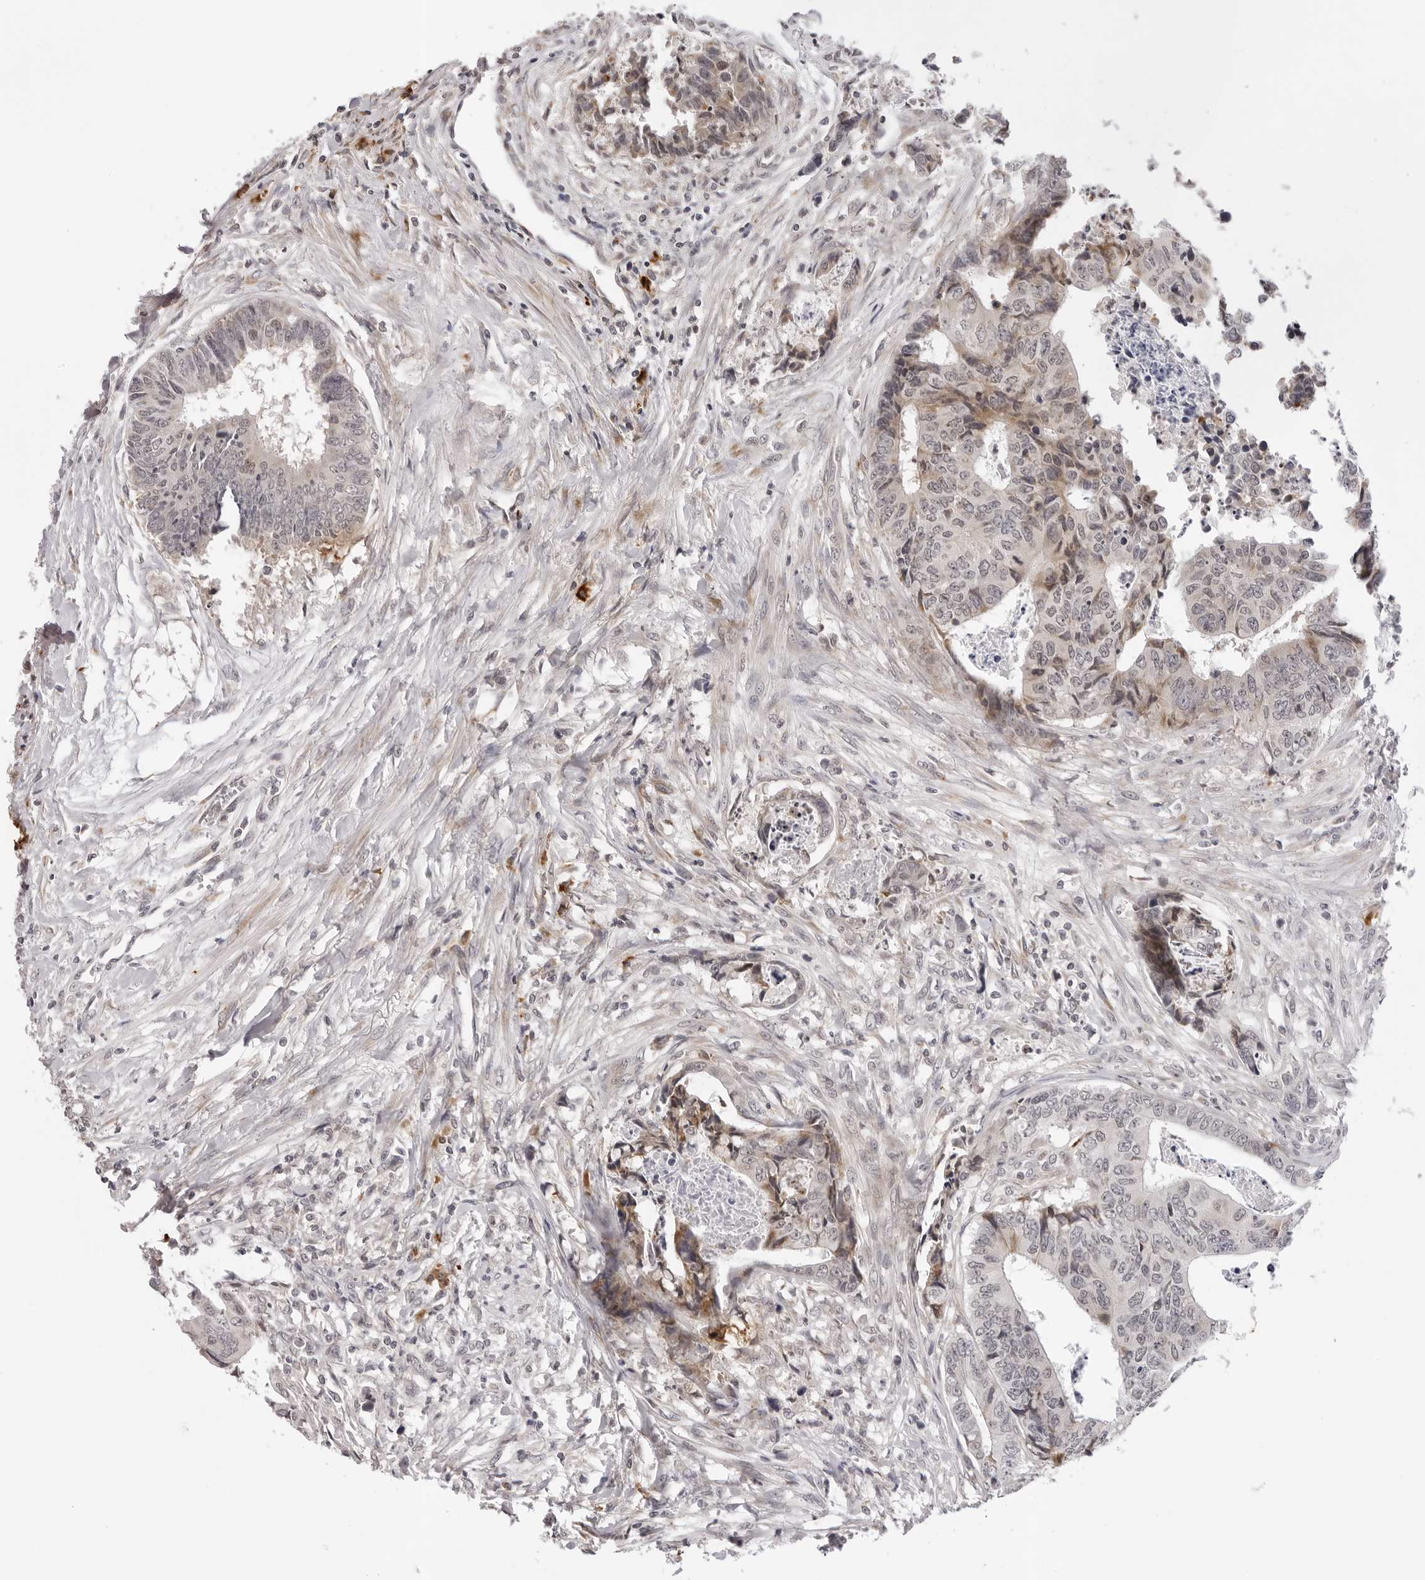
{"staining": {"intensity": "weak", "quantity": "<25%", "location": "cytoplasmic/membranous"}, "tissue": "colorectal cancer", "cell_type": "Tumor cells", "image_type": "cancer", "snomed": [{"axis": "morphology", "description": "Adenocarcinoma, NOS"}, {"axis": "topography", "description": "Rectum"}], "caption": "Immunohistochemistry photomicrograph of human colorectal cancer (adenocarcinoma) stained for a protein (brown), which reveals no positivity in tumor cells.", "gene": "IL17RA", "patient": {"sex": "male", "age": 84}}